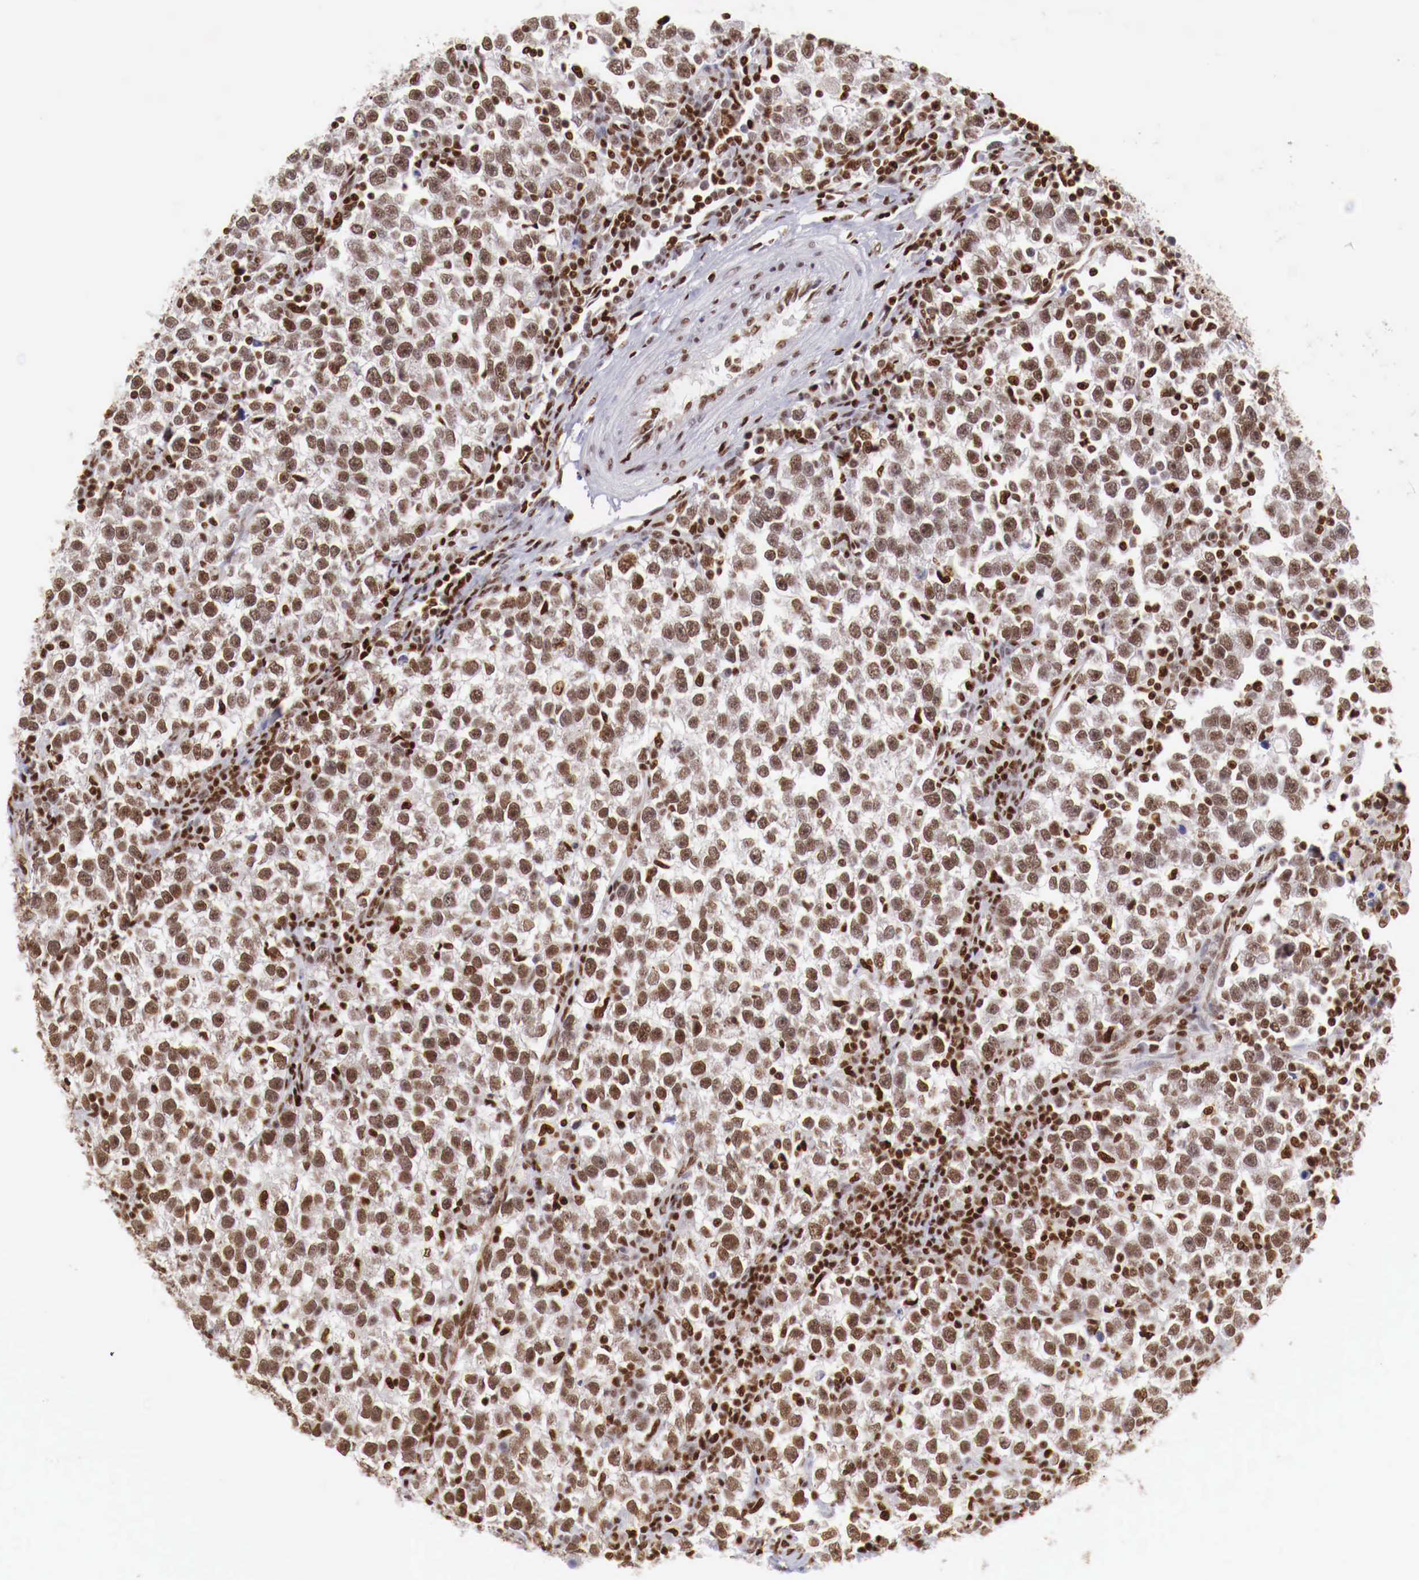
{"staining": {"intensity": "moderate", "quantity": ">75%", "location": "nuclear"}, "tissue": "testis cancer", "cell_type": "Tumor cells", "image_type": "cancer", "snomed": [{"axis": "morphology", "description": "Seminoma, NOS"}, {"axis": "topography", "description": "Testis"}], "caption": "The photomicrograph displays a brown stain indicating the presence of a protein in the nuclear of tumor cells in testis cancer (seminoma). (DAB (3,3'-diaminobenzidine) IHC with brightfield microscopy, high magnification).", "gene": "MAX", "patient": {"sex": "male", "age": 43}}